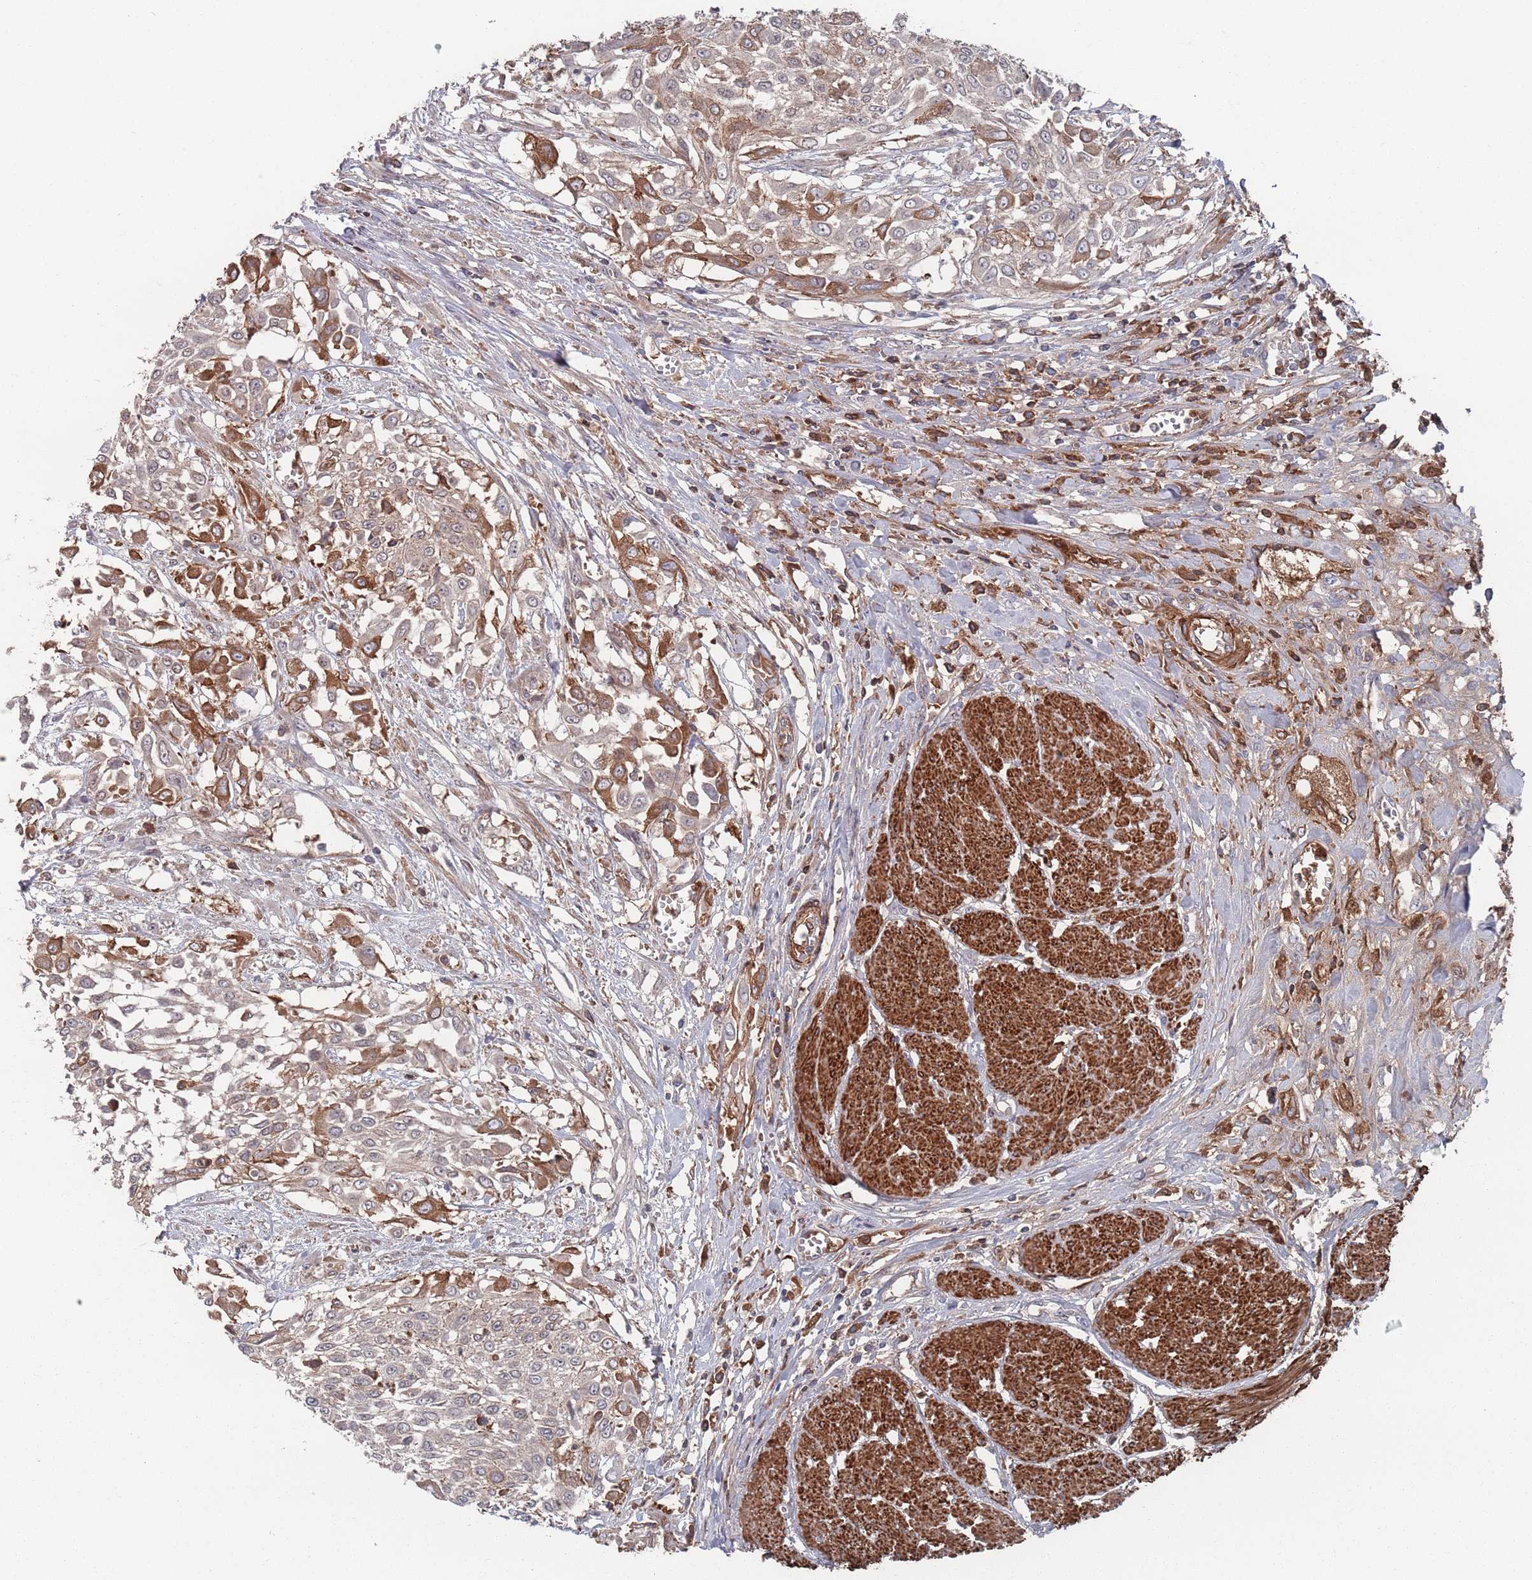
{"staining": {"intensity": "moderate", "quantity": ">75%", "location": "cytoplasmic/membranous"}, "tissue": "urothelial cancer", "cell_type": "Tumor cells", "image_type": "cancer", "snomed": [{"axis": "morphology", "description": "Urothelial carcinoma, High grade"}, {"axis": "topography", "description": "Urinary bladder"}], "caption": "Urothelial cancer stained with DAB (3,3'-diaminobenzidine) immunohistochemistry exhibits medium levels of moderate cytoplasmic/membranous expression in about >75% of tumor cells. Nuclei are stained in blue.", "gene": "PLEKHA4", "patient": {"sex": "male", "age": 57}}